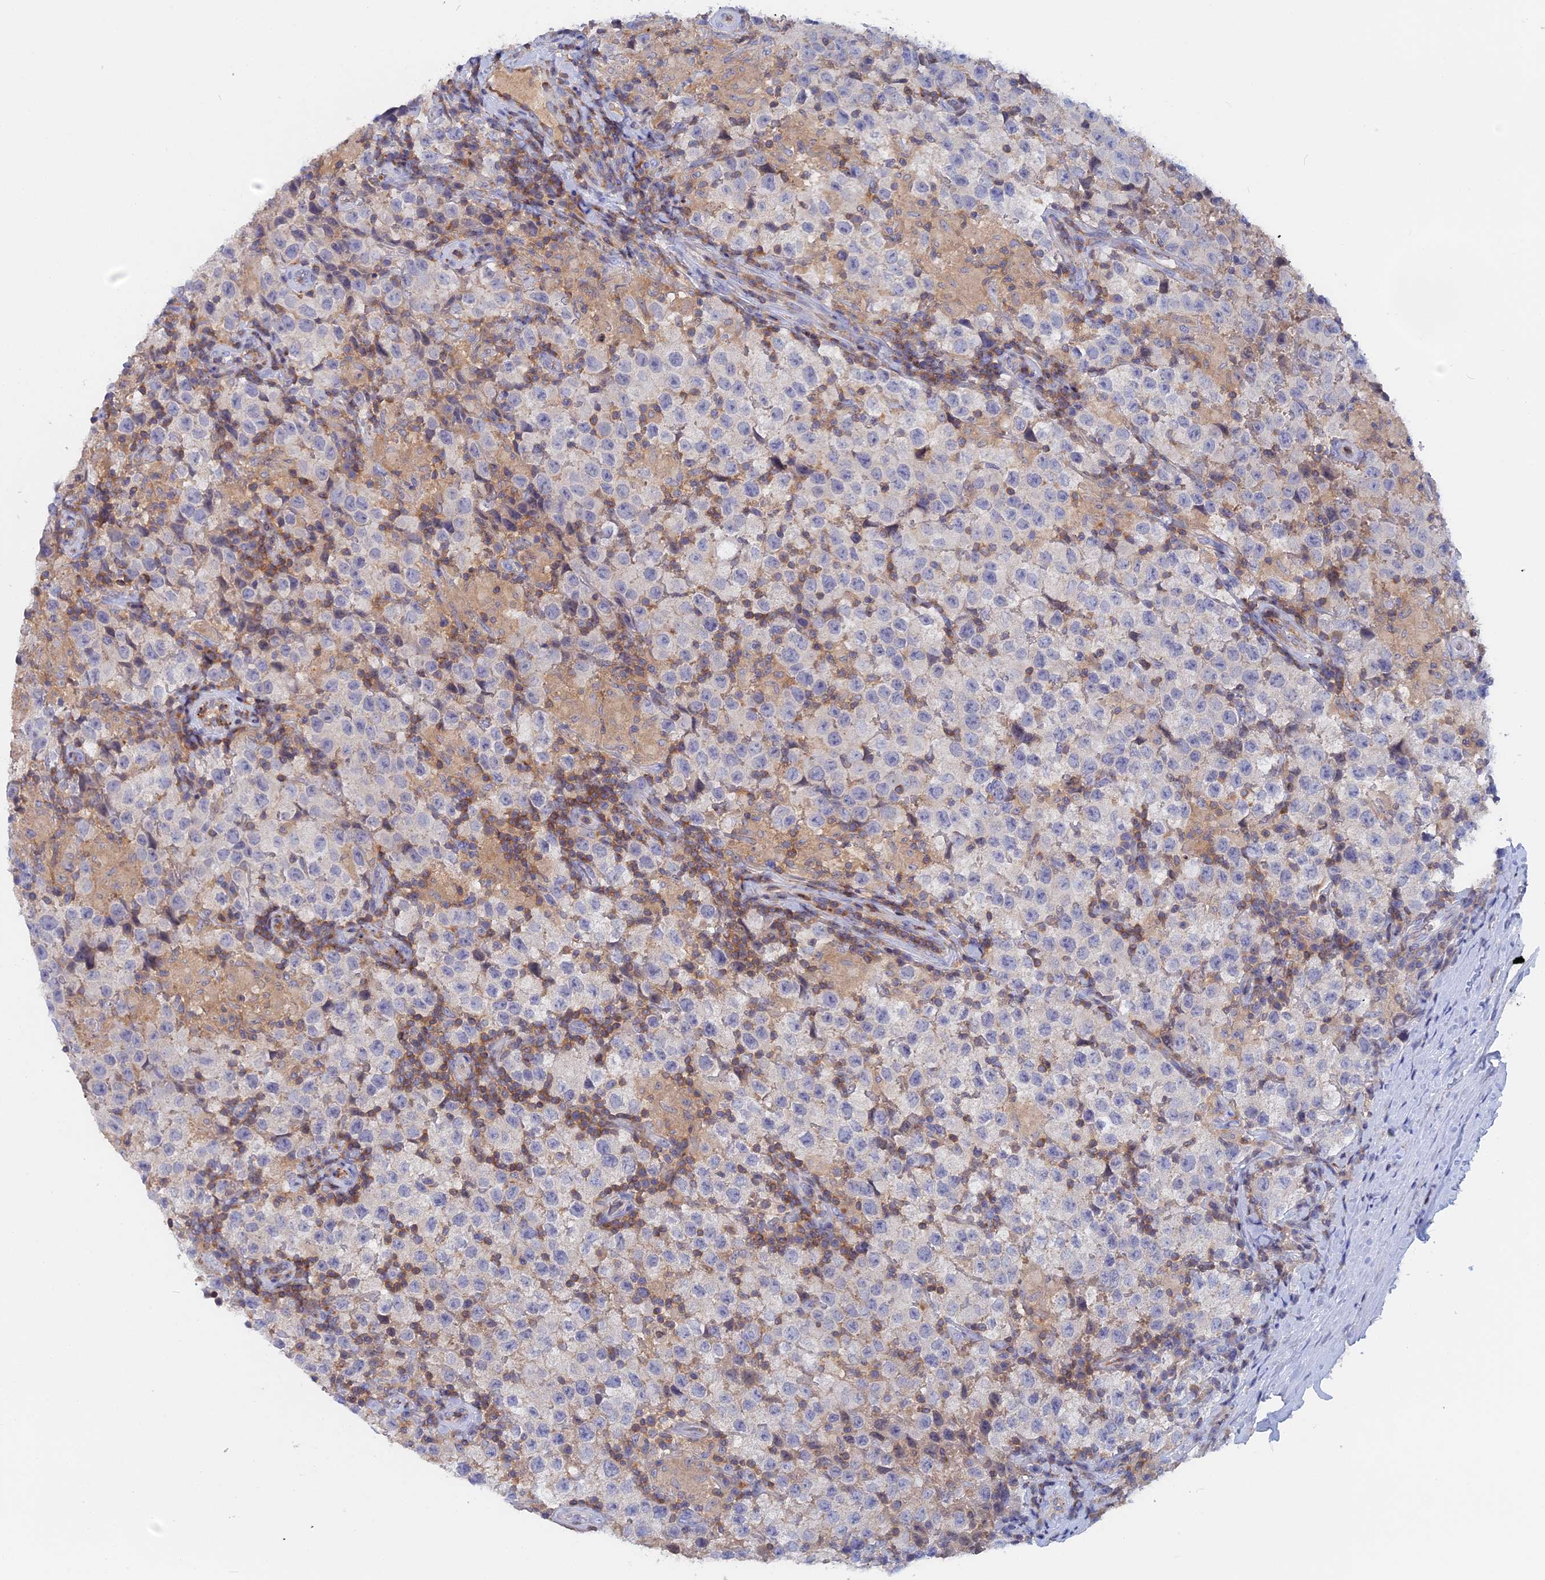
{"staining": {"intensity": "negative", "quantity": "none", "location": "none"}, "tissue": "testis cancer", "cell_type": "Tumor cells", "image_type": "cancer", "snomed": [{"axis": "morphology", "description": "Seminoma, NOS"}, {"axis": "morphology", "description": "Carcinoma, Embryonal, NOS"}, {"axis": "topography", "description": "Testis"}], "caption": "Immunohistochemistry micrograph of testis cancer stained for a protein (brown), which demonstrates no positivity in tumor cells.", "gene": "ACP7", "patient": {"sex": "male", "age": 41}}